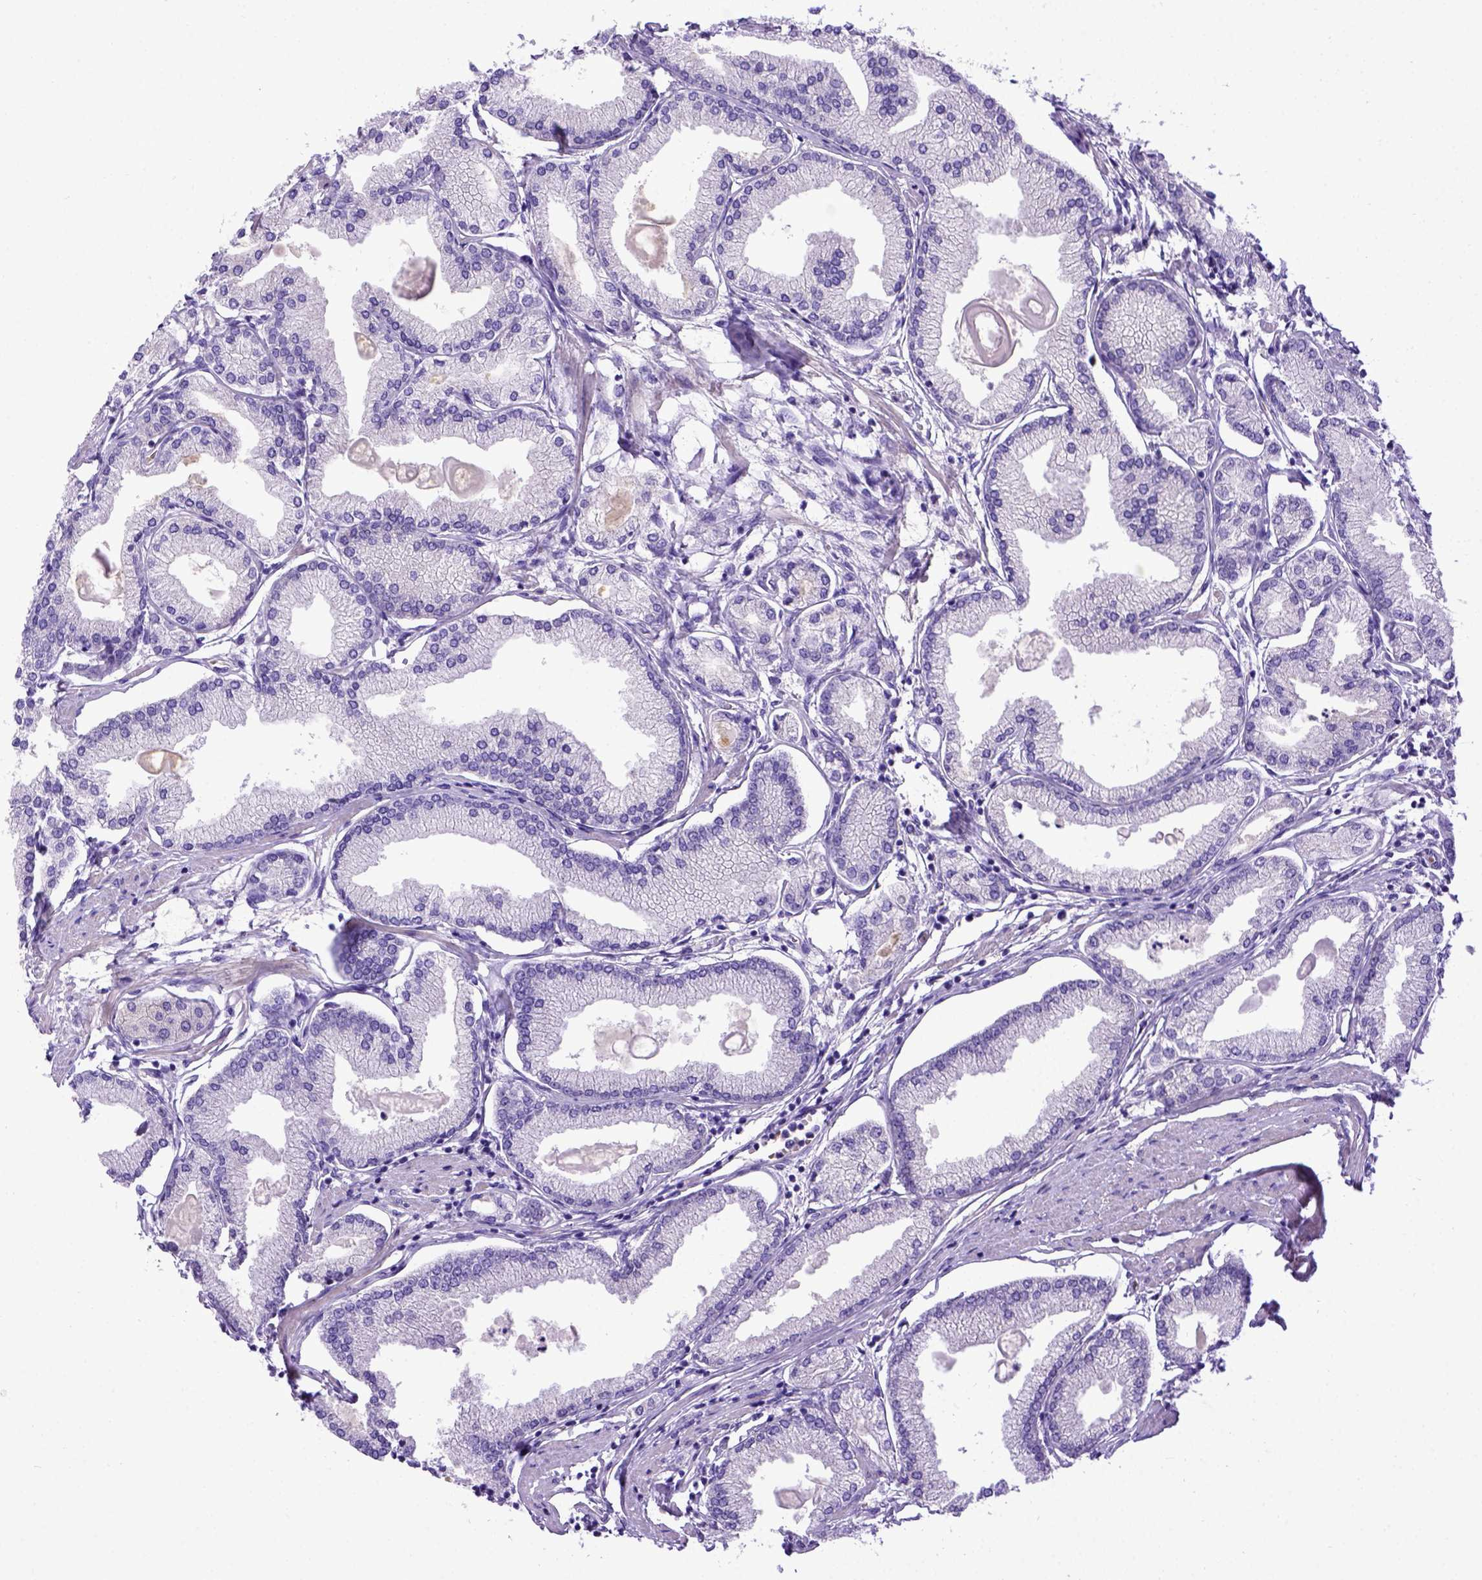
{"staining": {"intensity": "negative", "quantity": "none", "location": "none"}, "tissue": "prostate cancer", "cell_type": "Tumor cells", "image_type": "cancer", "snomed": [{"axis": "morphology", "description": "Adenocarcinoma, High grade"}, {"axis": "topography", "description": "Prostate"}], "caption": "A histopathology image of prostate high-grade adenocarcinoma stained for a protein displays no brown staining in tumor cells. Brightfield microscopy of immunohistochemistry (IHC) stained with DAB (3,3'-diaminobenzidine) (brown) and hematoxylin (blue), captured at high magnification.", "gene": "ADAM12", "patient": {"sex": "male", "age": 68}}